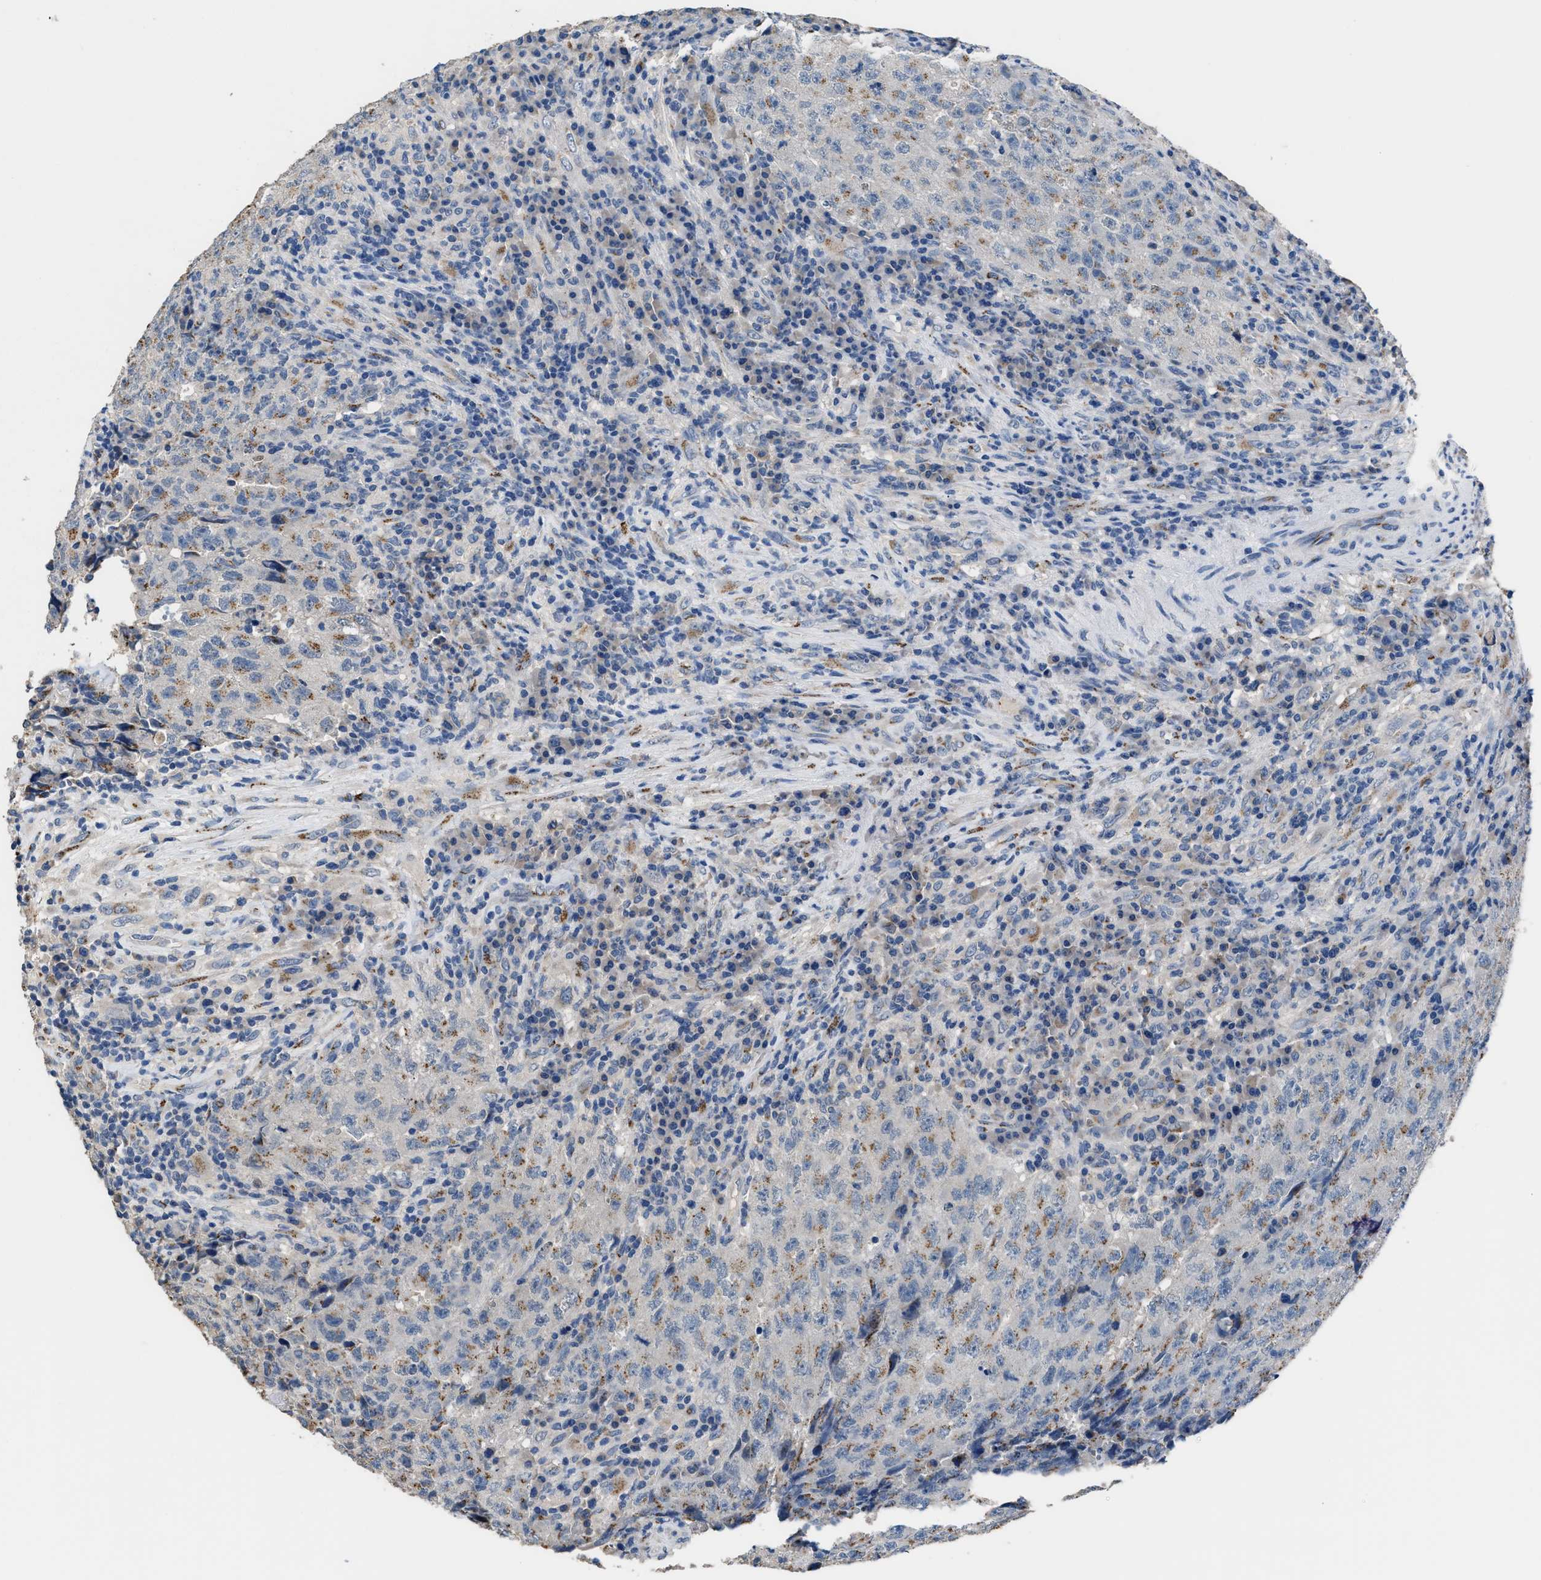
{"staining": {"intensity": "moderate", "quantity": "25%-75%", "location": "cytoplasmic/membranous"}, "tissue": "testis cancer", "cell_type": "Tumor cells", "image_type": "cancer", "snomed": [{"axis": "morphology", "description": "Necrosis, NOS"}, {"axis": "morphology", "description": "Carcinoma, Embryonal, NOS"}, {"axis": "topography", "description": "Testis"}], "caption": "This is an image of immunohistochemistry staining of testis cancer (embryonal carcinoma), which shows moderate staining in the cytoplasmic/membranous of tumor cells.", "gene": "GOLM1", "patient": {"sex": "male", "age": 19}}